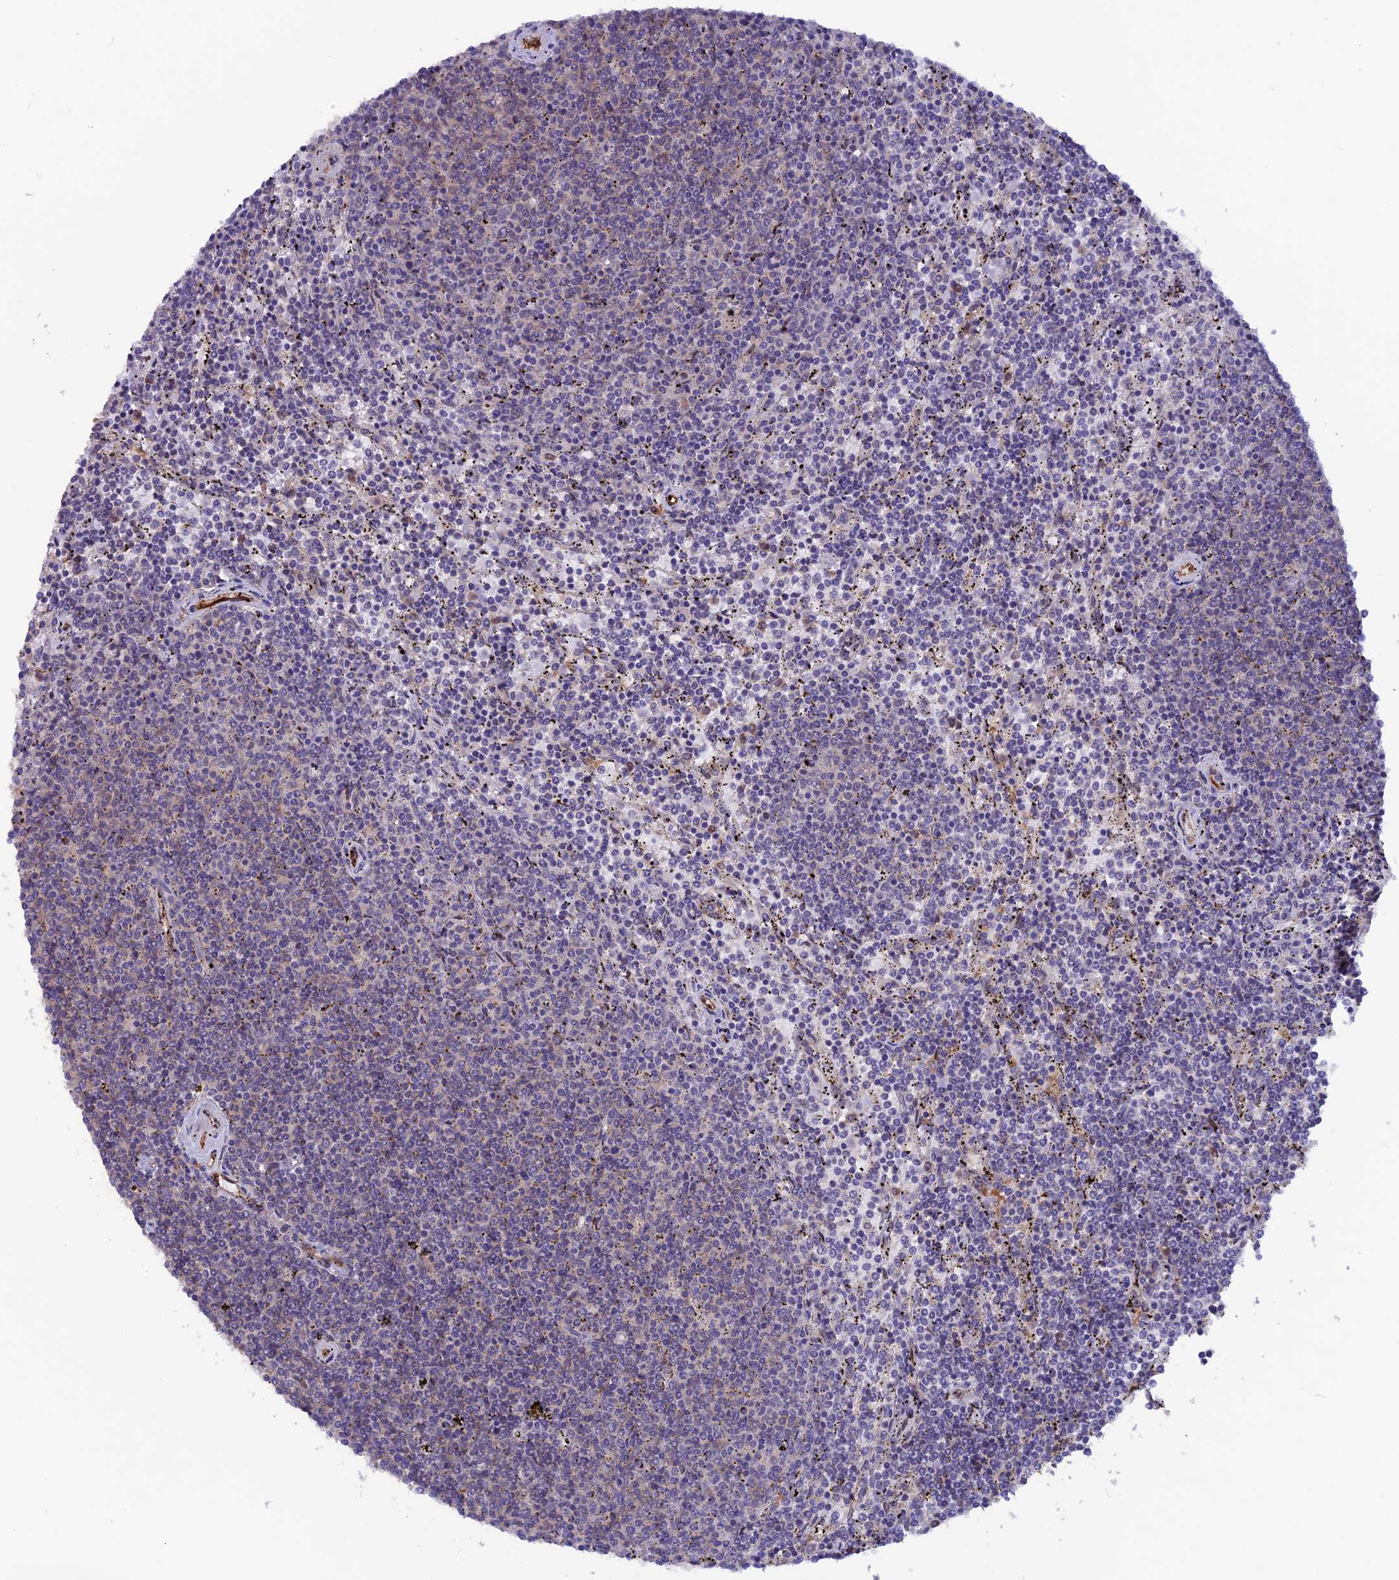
{"staining": {"intensity": "negative", "quantity": "none", "location": "none"}, "tissue": "lymphoma", "cell_type": "Tumor cells", "image_type": "cancer", "snomed": [{"axis": "morphology", "description": "Malignant lymphoma, non-Hodgkin's type, Low grade"}, {"axis": "topography", "description": "Spleen"}], "caption": "Immunohistochemistry micrograph of neoplastic tissue: human malignant lymphoma, non-Hodgkin's type (low-grade) stained with DAB (3,3'-diaminobenzidine) reveals no significant protein expression in tumor cells. The staining was performed using DAB to visualize the protein expression in brown, while the nuclei were stained in blue with hematoxylin (Magnification: 20x).", "gene": "MAST2", "patient": {"sex": "female", "age": 50}}